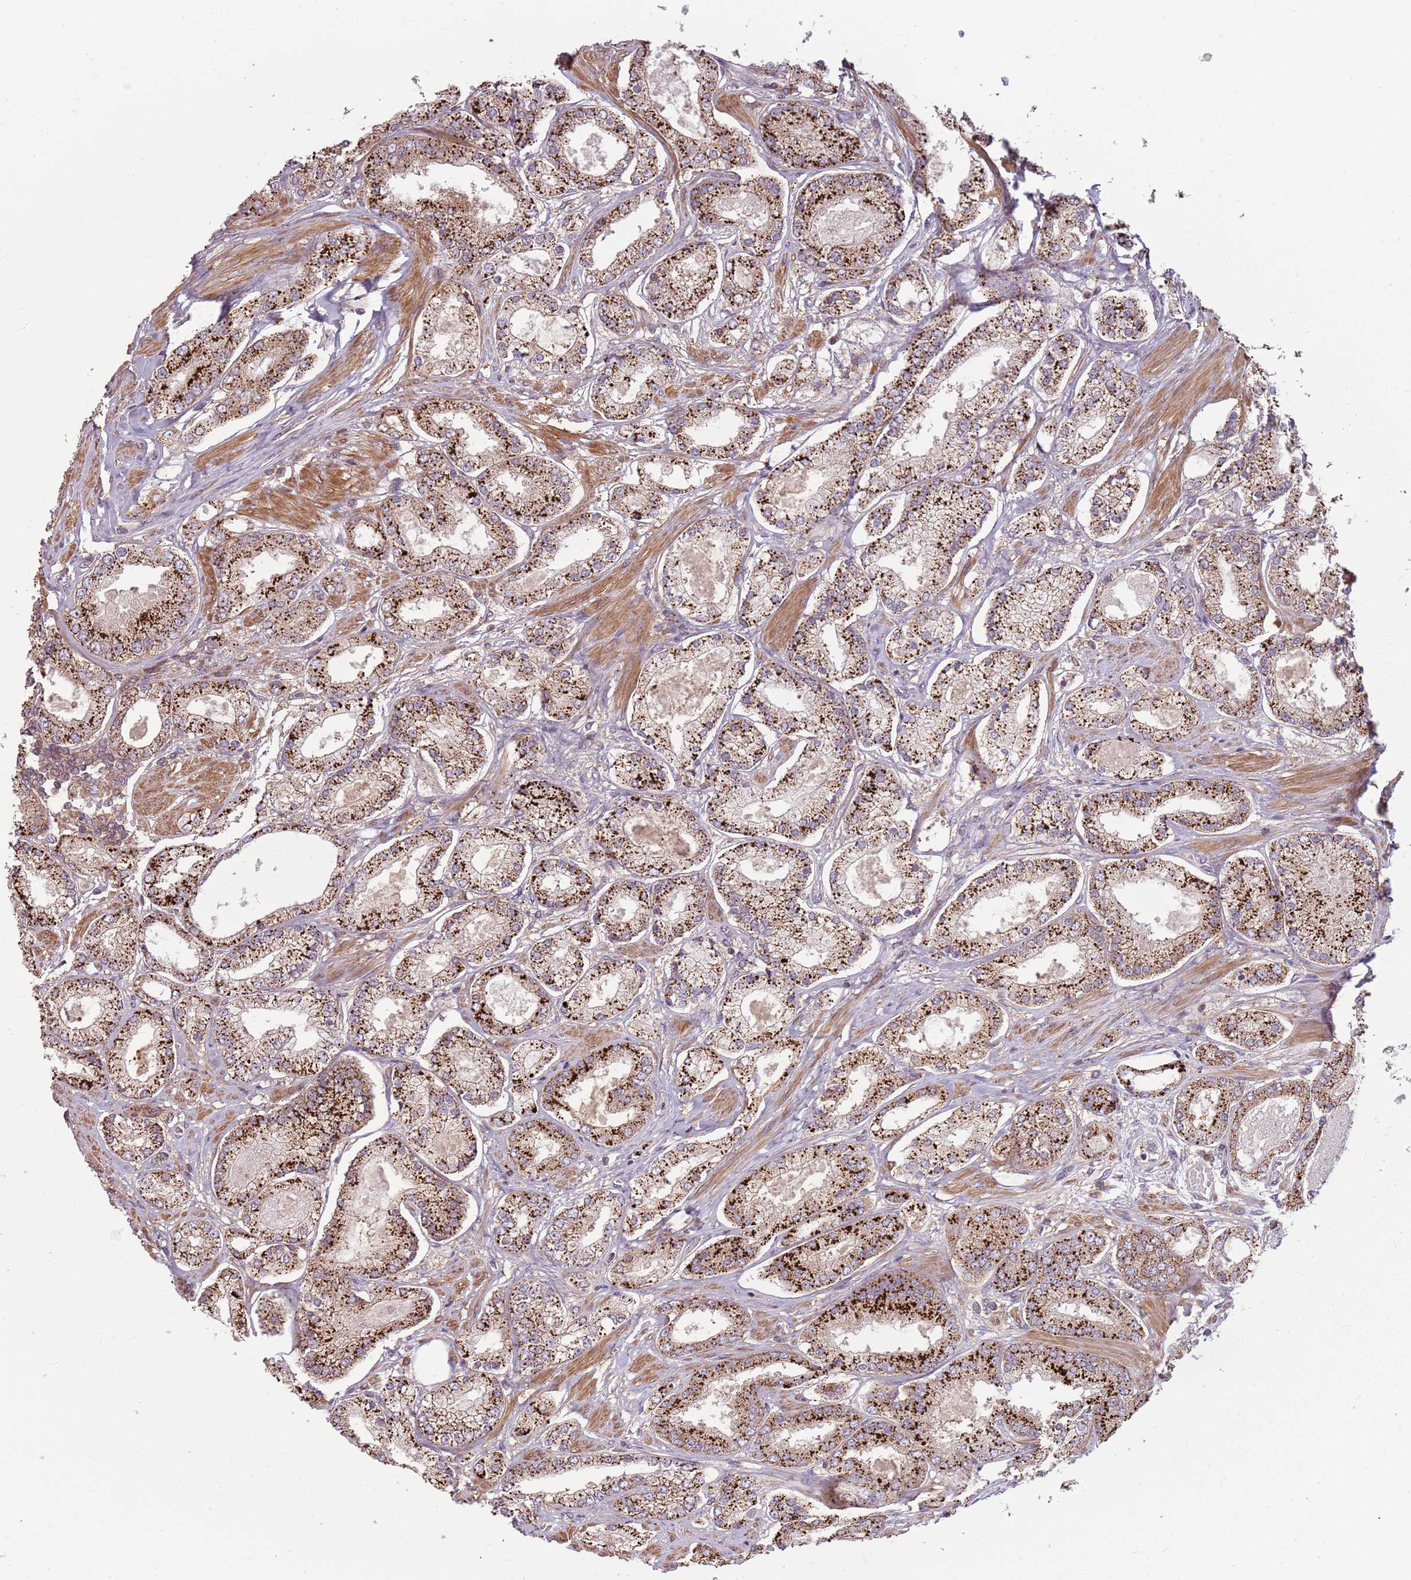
{"staining": {"intensity": "strong", "quantity": ">75%", "location": "cytoplasmic/membranous"}, "tissue": "prostate cancer", "cell_type": "Tumor cells", "image_type": "cancer", "snomed": [{"axis": "morphology", "description": "Adenocarcinoma, High grade"}, {"axis": "topography", "description": "Prostate"}], "caption": "A histopathology image of human prostate adenocarcinoma (high-grade) stained for a protein shows strong cytoplasmic/membranous brown staining in tumor cells. The protein of interest is shown in brown color, while the nuclei are stained blue.", "gene": "RPL21", "patient": {"sex": "male", "age": 69}}